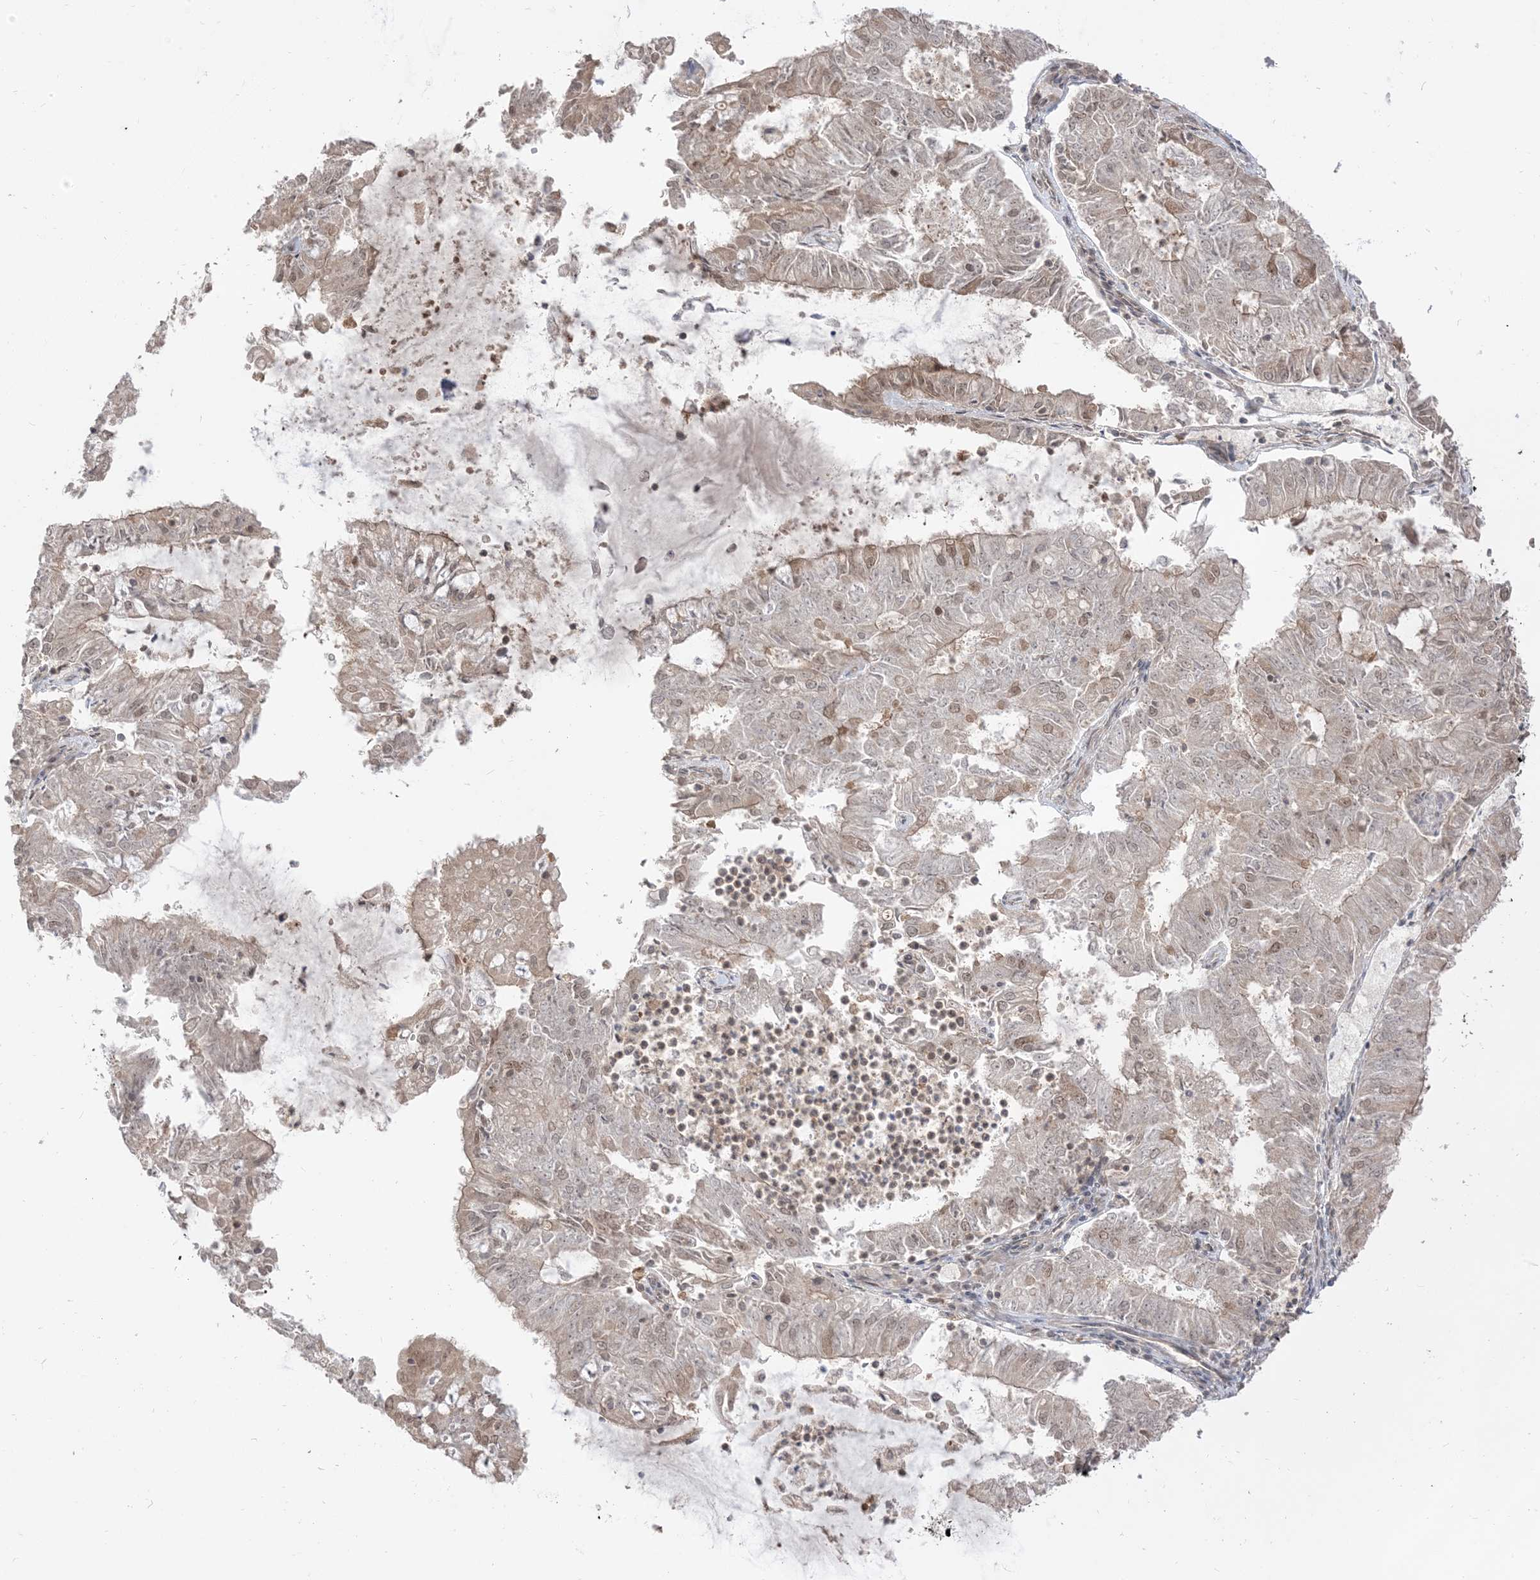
{"staining": {"intensity": "weak", "quantity": "25%-75%", "location": "nuclear"}, "tissue": "endometrial cancer", "cell_type": "Tumor cells", "image_type": "cancer", "snomed": [{"axis": "morphology", "description": "Adenocarcinoma, NOS"}, {"axis": "topography", "description": "Endometrium"}], "caption": "Immunohistochemical staining of endometrial cancer (adenocarcinoma) reveals weak nuclear protein expression in about 25%-75% of tumor cells.", "gene": "TBCC", "patient": {"sex": "female", "age": 57}}